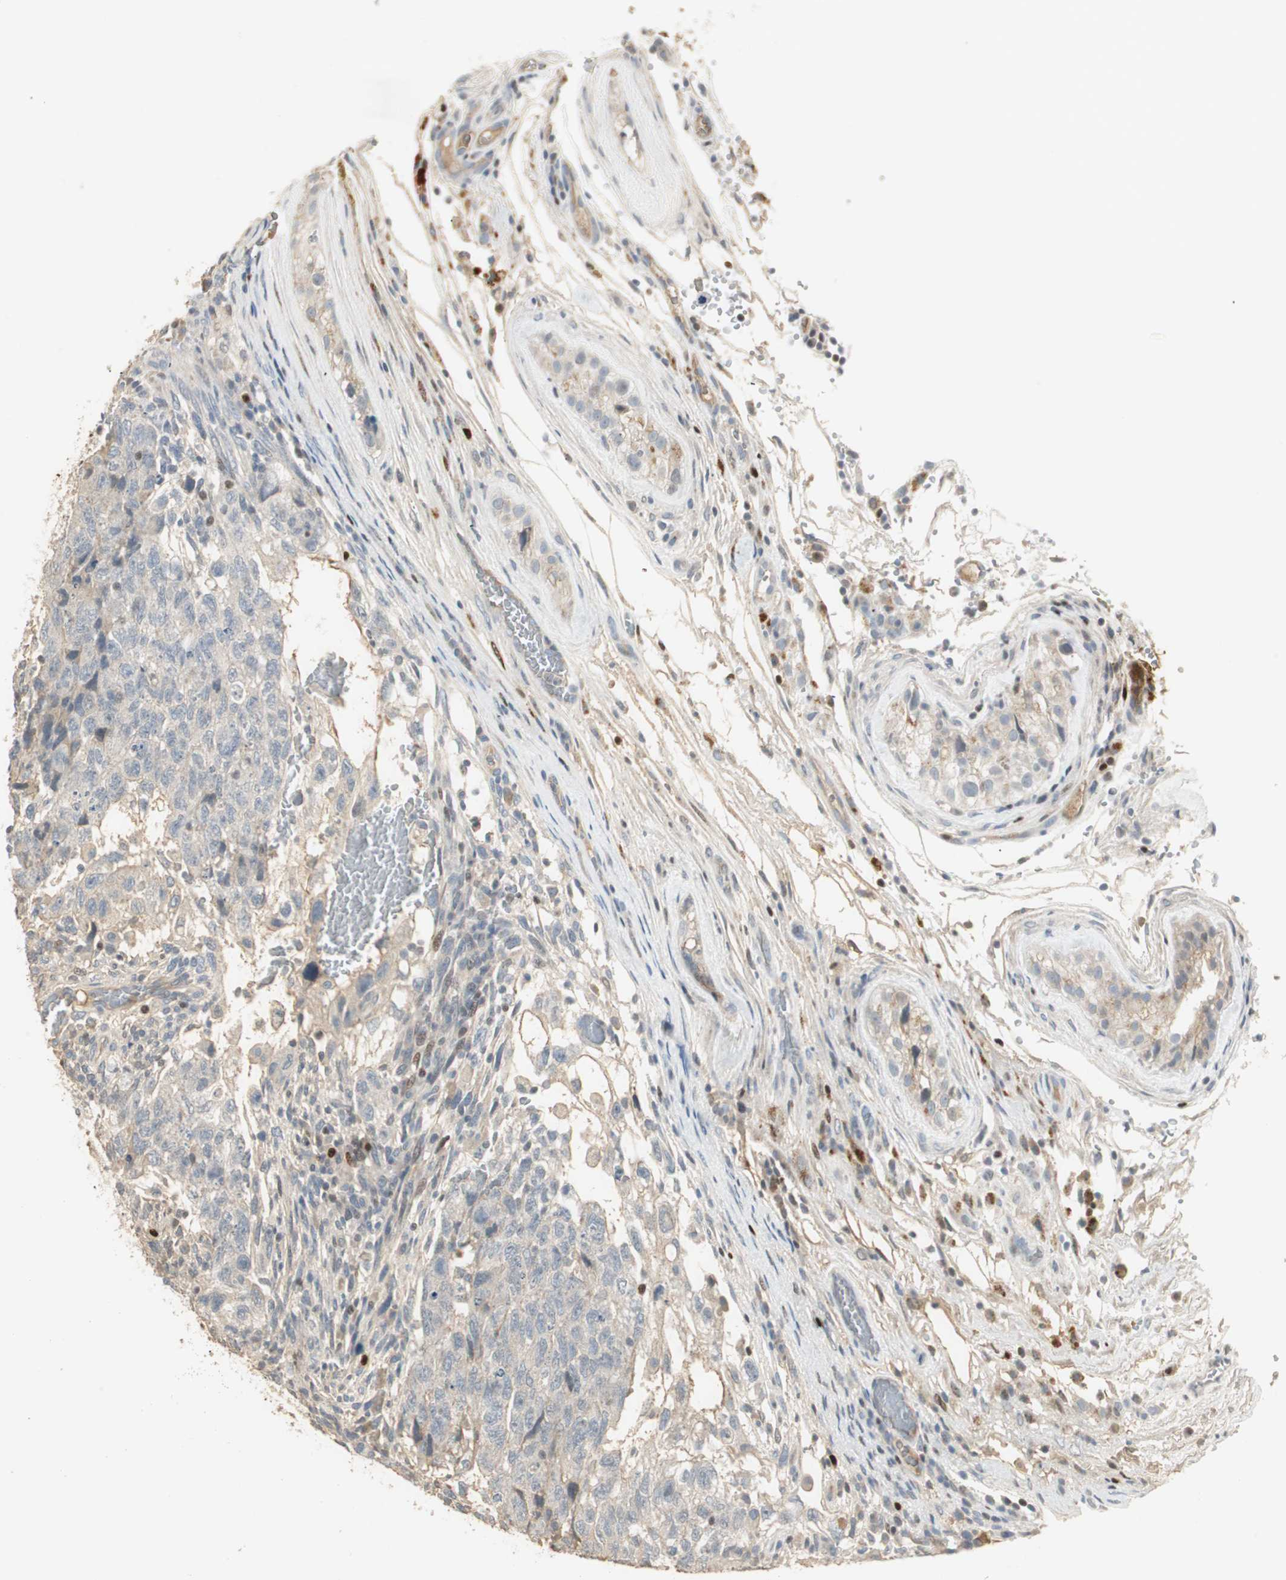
{"staining": {"intensity": "weak", "quantity": "<25%", "location": "cytoplasmic/membranous"}, "tissue": "testis cancer", "cell_type": "Tumor cells", "image_type": "cancer", "snomed": [{"axis": "morphology", "description": "Normal tissue, NOS"}, {"axis": "morphology", "description": "Carcinoma, Embryonal, NOS"}, {"axis": "topography", "description": "Testis"}], "caption": "Immunohistochemistry photomicrograph of human embryonal carcinoma (testis) stained for a protein (brown), which exhibits no expression in tumor cells.", "gene": "RUNX2", "patient": {"sex": "male", "age": 36}}